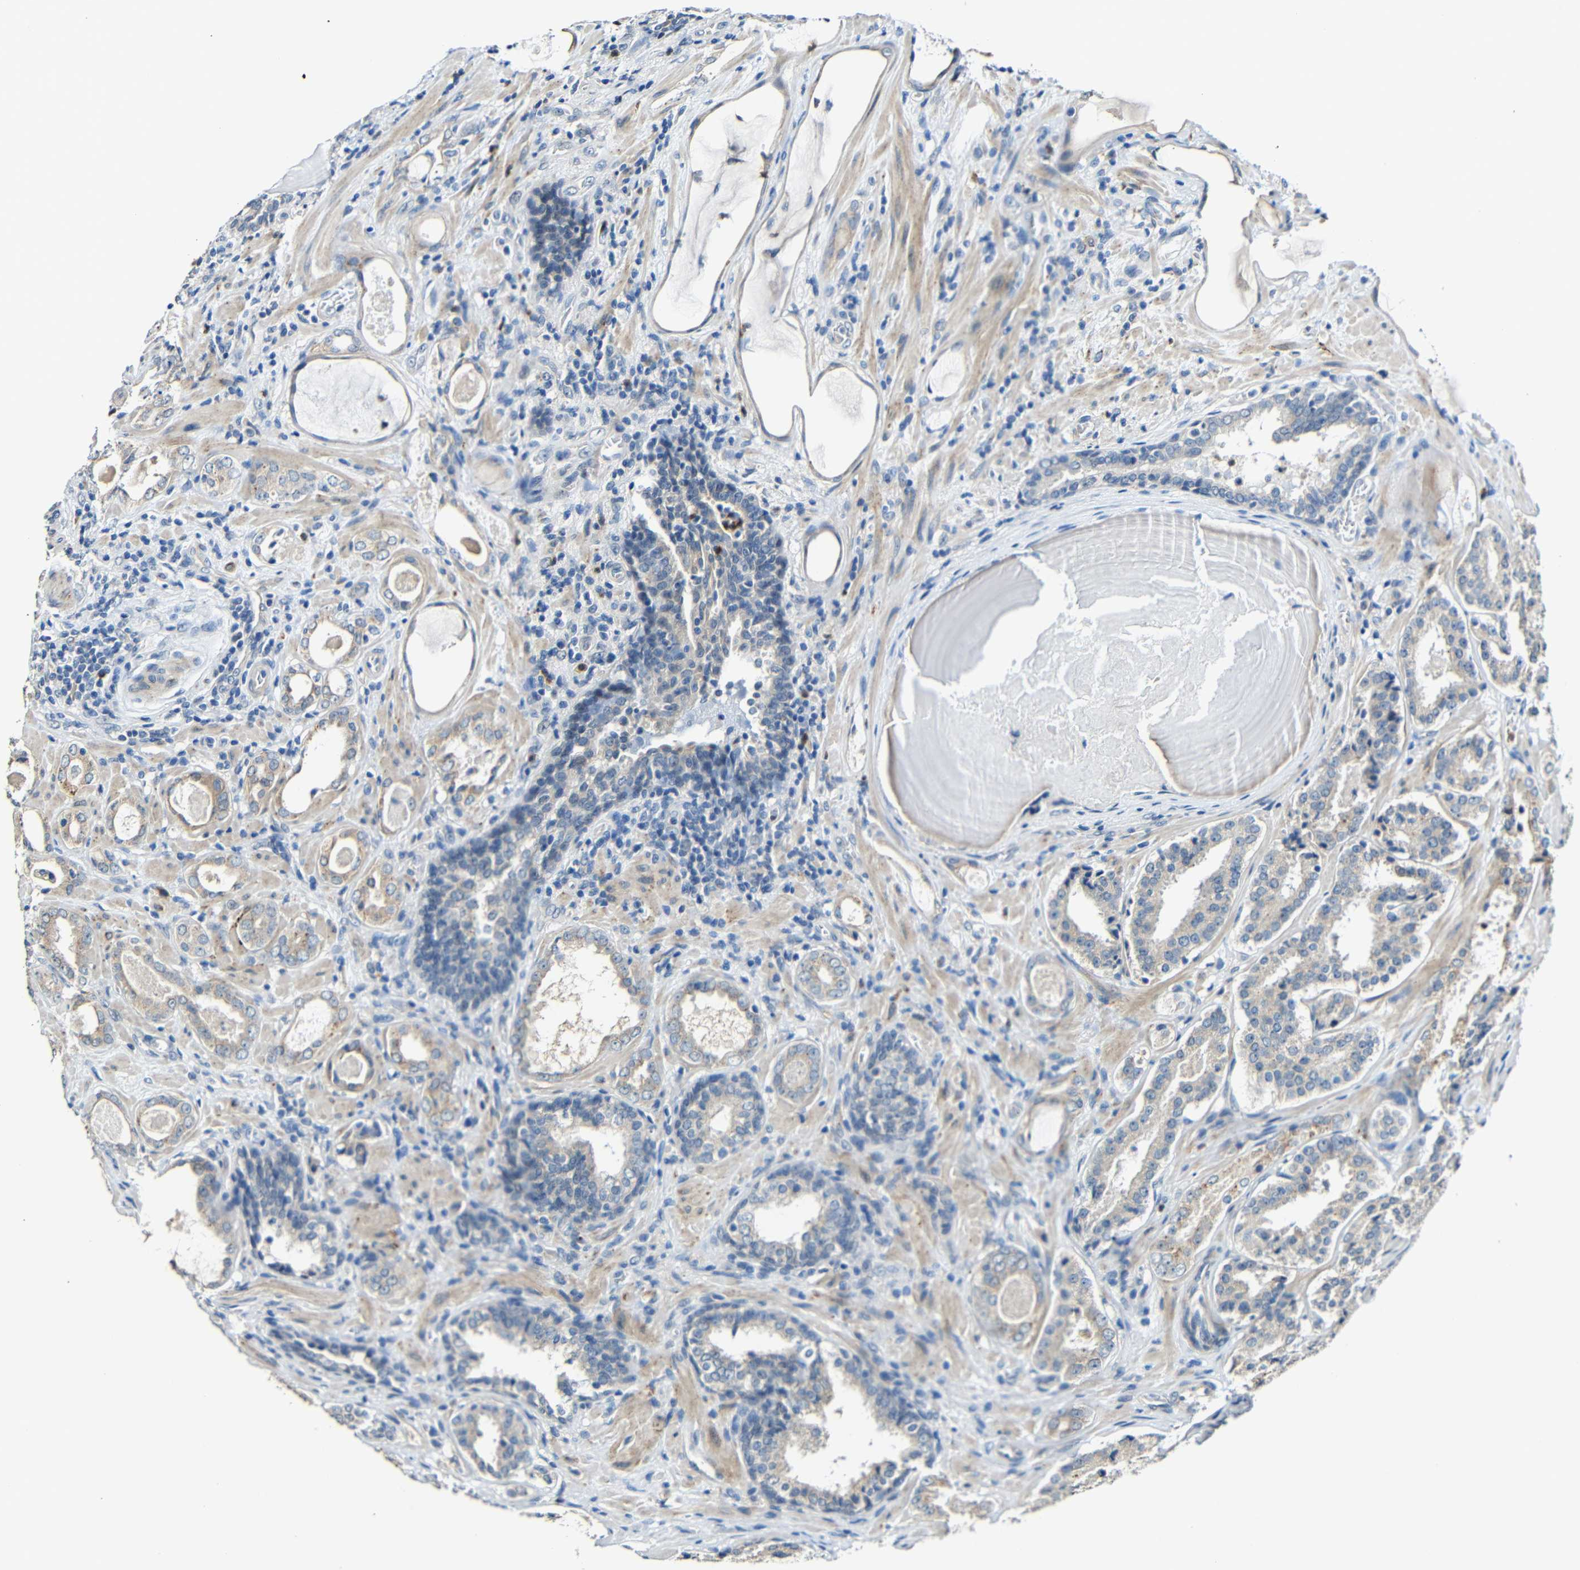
{"staining": {"intensity": "weak", "quantity": "25%-75%", "location": "cytoplasmic/membranous"}, "tissue": "prostate cancer", "cell_type": "Tumor cells", "image_type": "cancer", "snomed": [{"axis": "morphology", "description": "Adenocarcinoma, High grade"}, {"axis": "topography", "description": "Prostate"}], "caption": "A histopathology image of human prostate cancer (adenocarcinoma (high-grade)) stained for a protein reveals weak cytoplasmic/membranous brown staining in tumor cells.", "gene": "STBD1", "patient": {"sex": "male", "age": 60}}